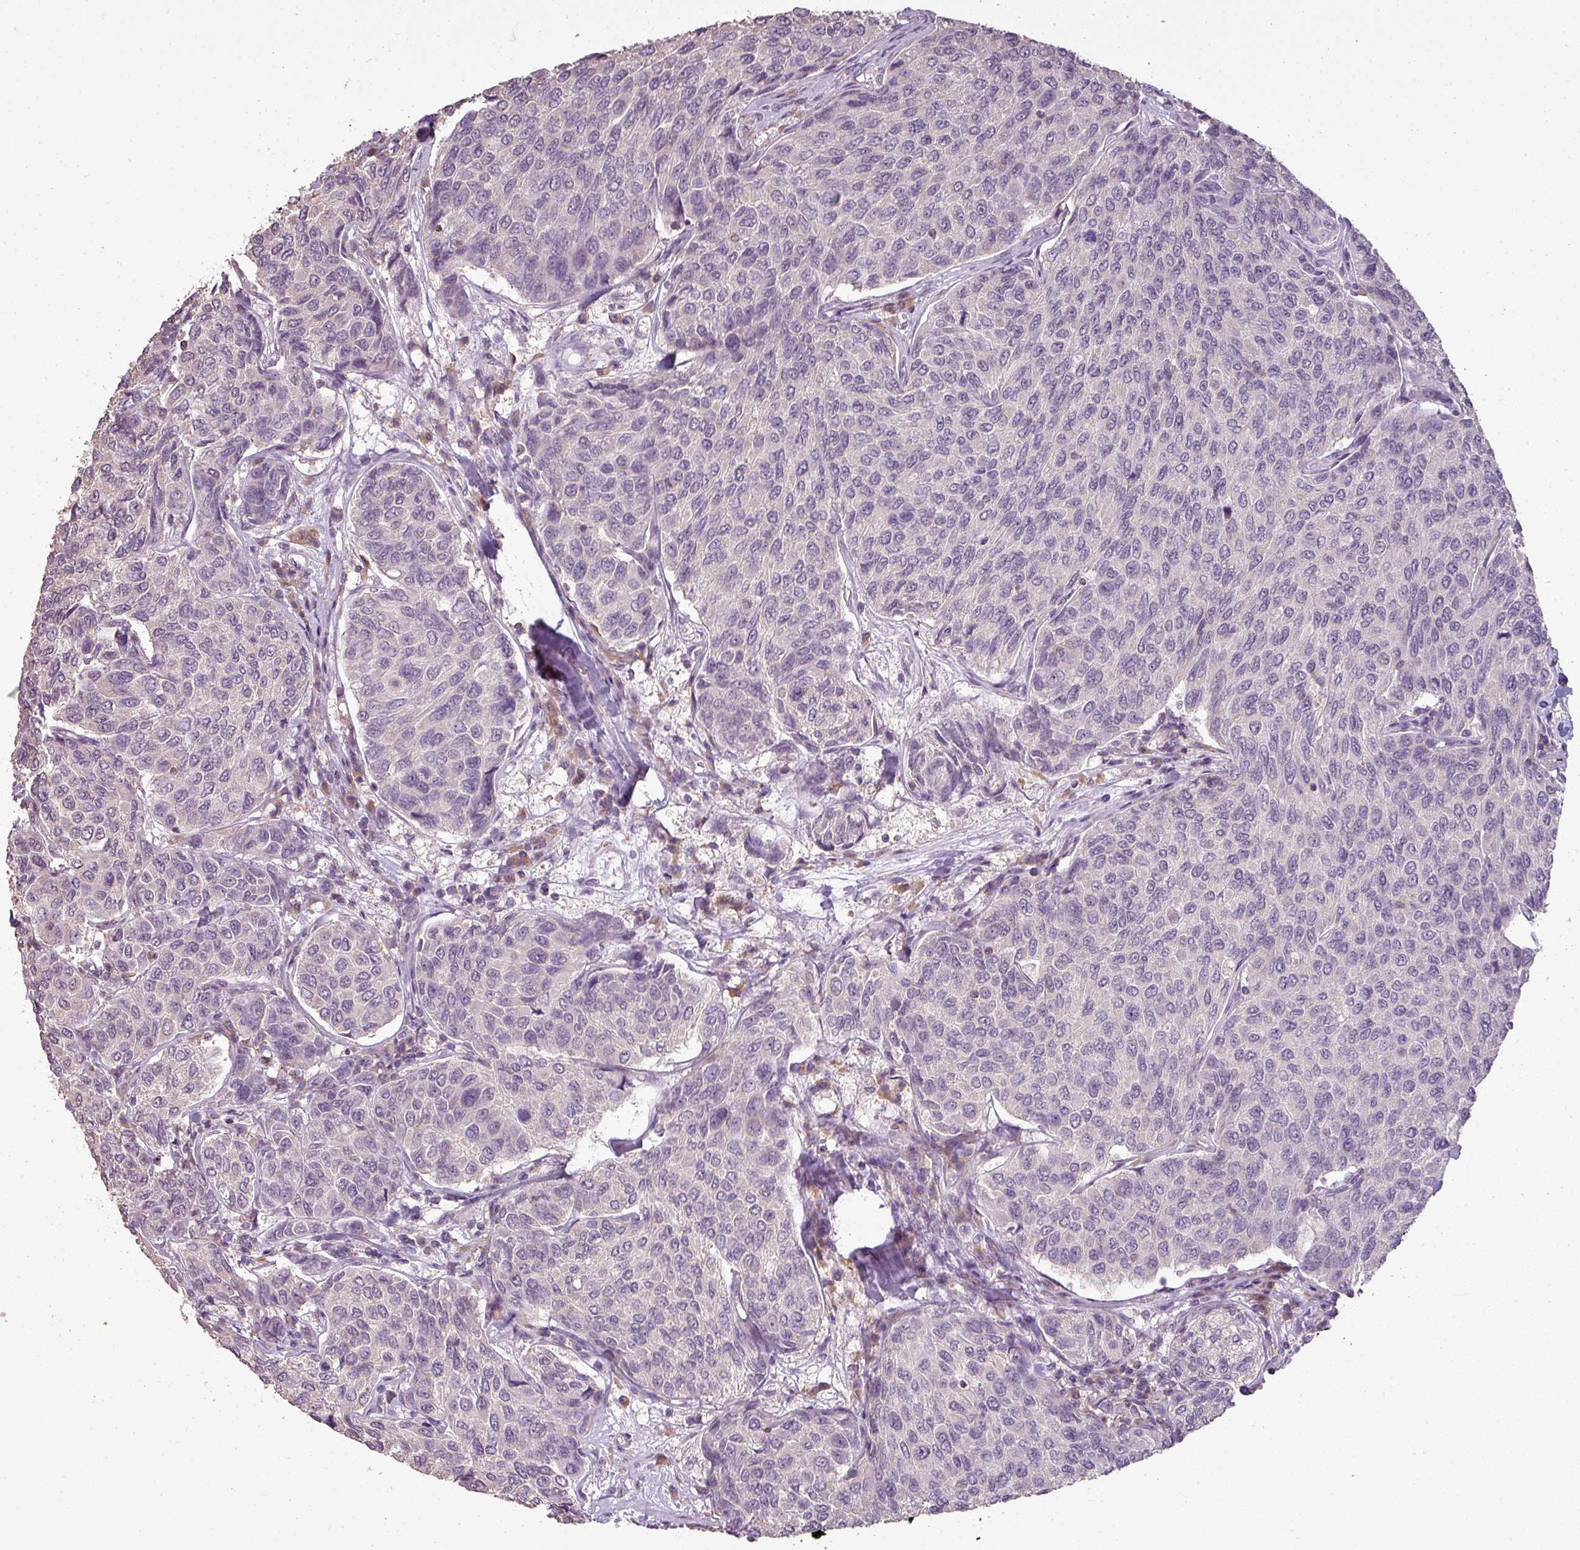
{"staining": {"intensity": "negative", "quantity": "none", "location": "none"}, "tissue": "breast cancer", "cell_type": "Tumor cells", "image_type": "cancer", "snomed": [{"axis": "morphology", "description": "Duct carcinoma"}, {"axis": "topography", "description": "Breast"}], "caption": "Infiltrating ductal carcinoma (breast) stained for a protein using IHC displays no positivity tumor cells.", "gene": "LY9", "patient": {"sex": "female", "age": 55}}